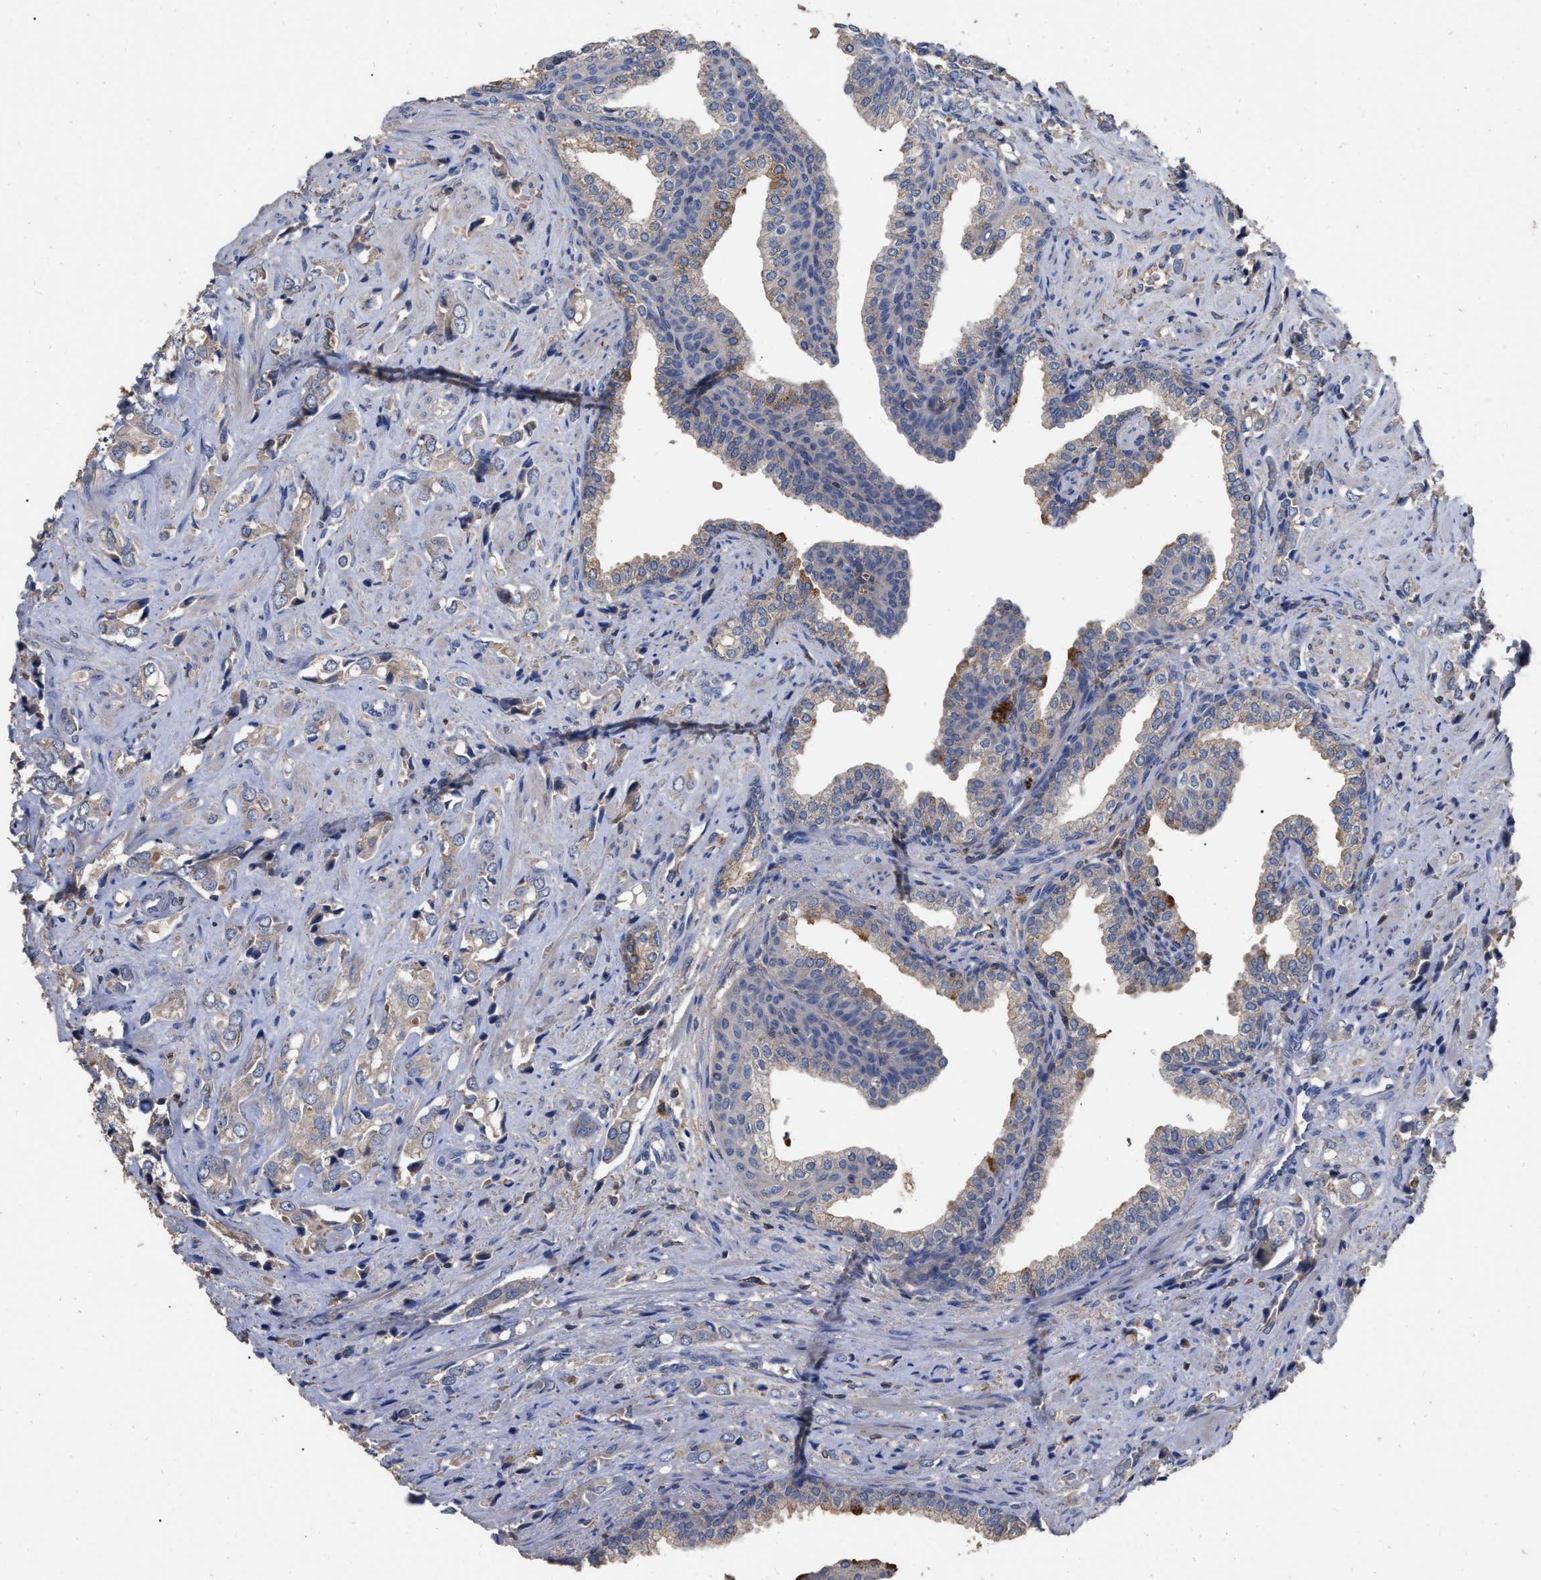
{"staining": {"intensity": "negative", "quantity": "none", "location": "none"}, "tissue": "prostate cancer", "cell_type": "Tumor cells", "image_type": "cancer", "snomed": [{"axis": "morphology", "description": "Adenocarcinoma, High grade"}, {"axis": "topography", "description": "Prostate"}], "caption": "Tumor cells show no significant protein positivity in prostate cancer (high-grade adenocarcinoma).", "gene": "GPR179", "patient": {"sex": "male", "age": 52}}